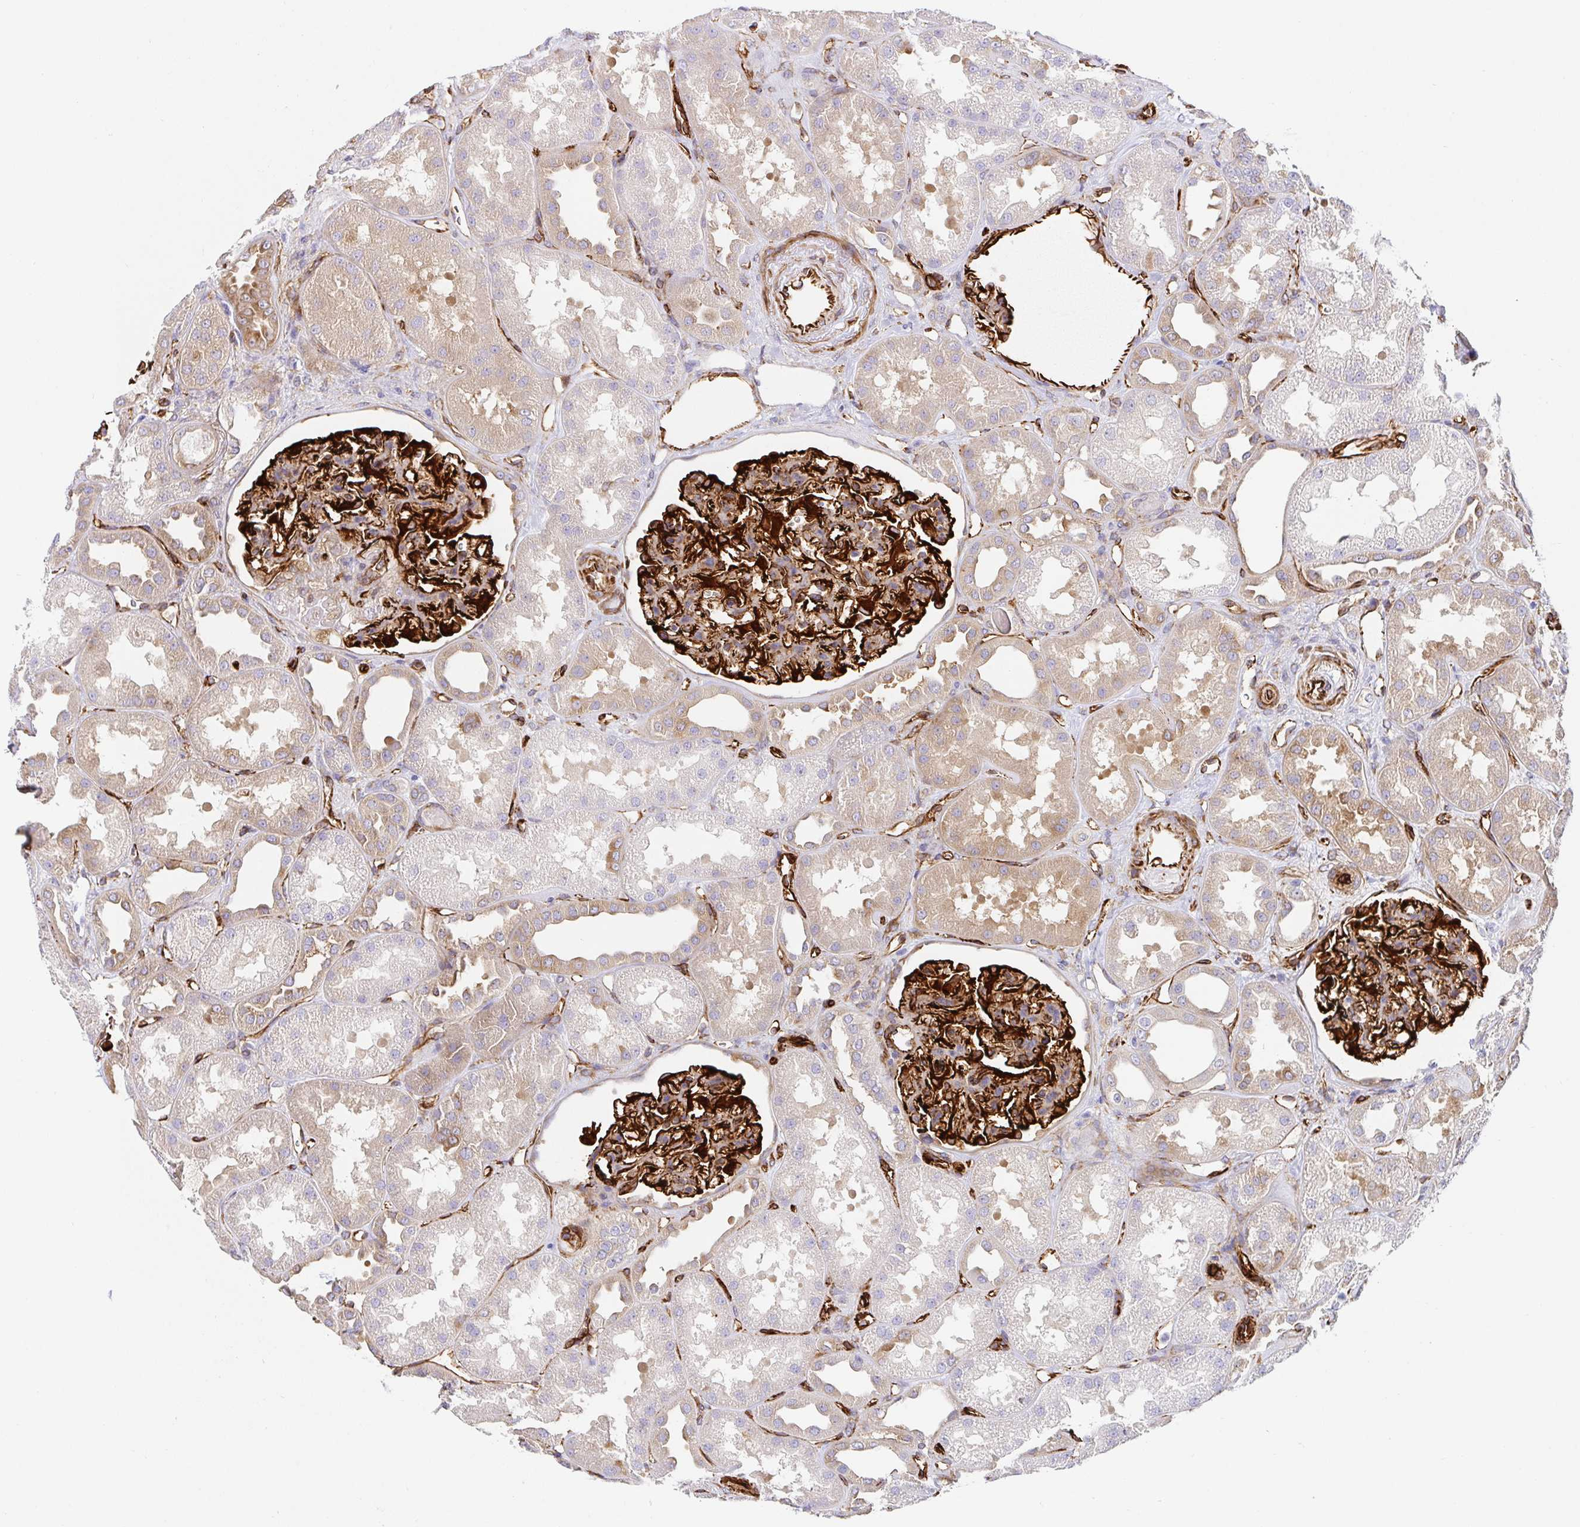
{"staining": {"intensity": "strong", "quantity": "25%-75%", "location": "cytoplasmic/membranous"}, "tissue": "kidney", "cell_type": "Cells in glomeruli", "image_type": "normal", "snomed": [{"axis": "morphology", "description": "Normal tissue, NOS"}, {"axis": "topography", "description": "Kidney"}], "caption": "Kidney stained for a protein (brown) displays strong cytoplasmic/membranous positive expression in approximately 25%-75% of cells in glomeruli.", "gene": "DOCK1", "patient": {"sex": "male", "age": 61}}